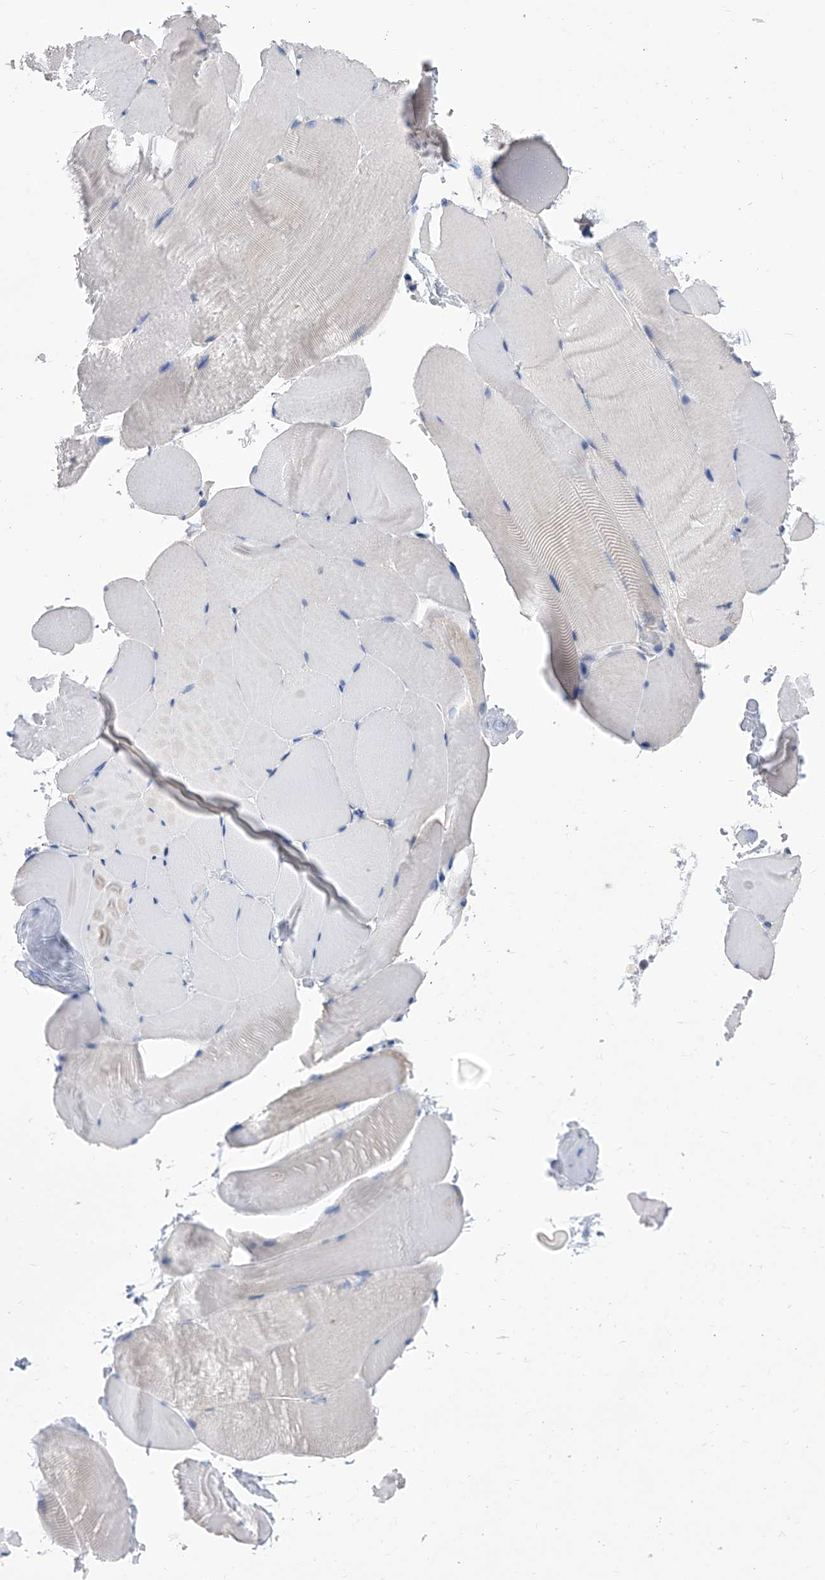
{"staining": {"intensity": "negative", "quantity": "none", "location": "none"}, "tissue": "skeletal muscle", "cell_type": "Myocytes", "image_type": "normal", "snomed": [{"axis": "morphology", "description": "Normal tissue, NOS"}, {"axis": "topography", "description": "Skeletal muscle"}, {"axis": "topography", "description": "Parathyroid gland"}], "caption": "This is a image of IHC staining of unremarkable skeletal muscle, which shows no staining in myocytes. (Immunohistochemistry, brightfield microscopy, high magnification).", "gene": "SMS", "patient": {"sex": "female", "age": 37}}